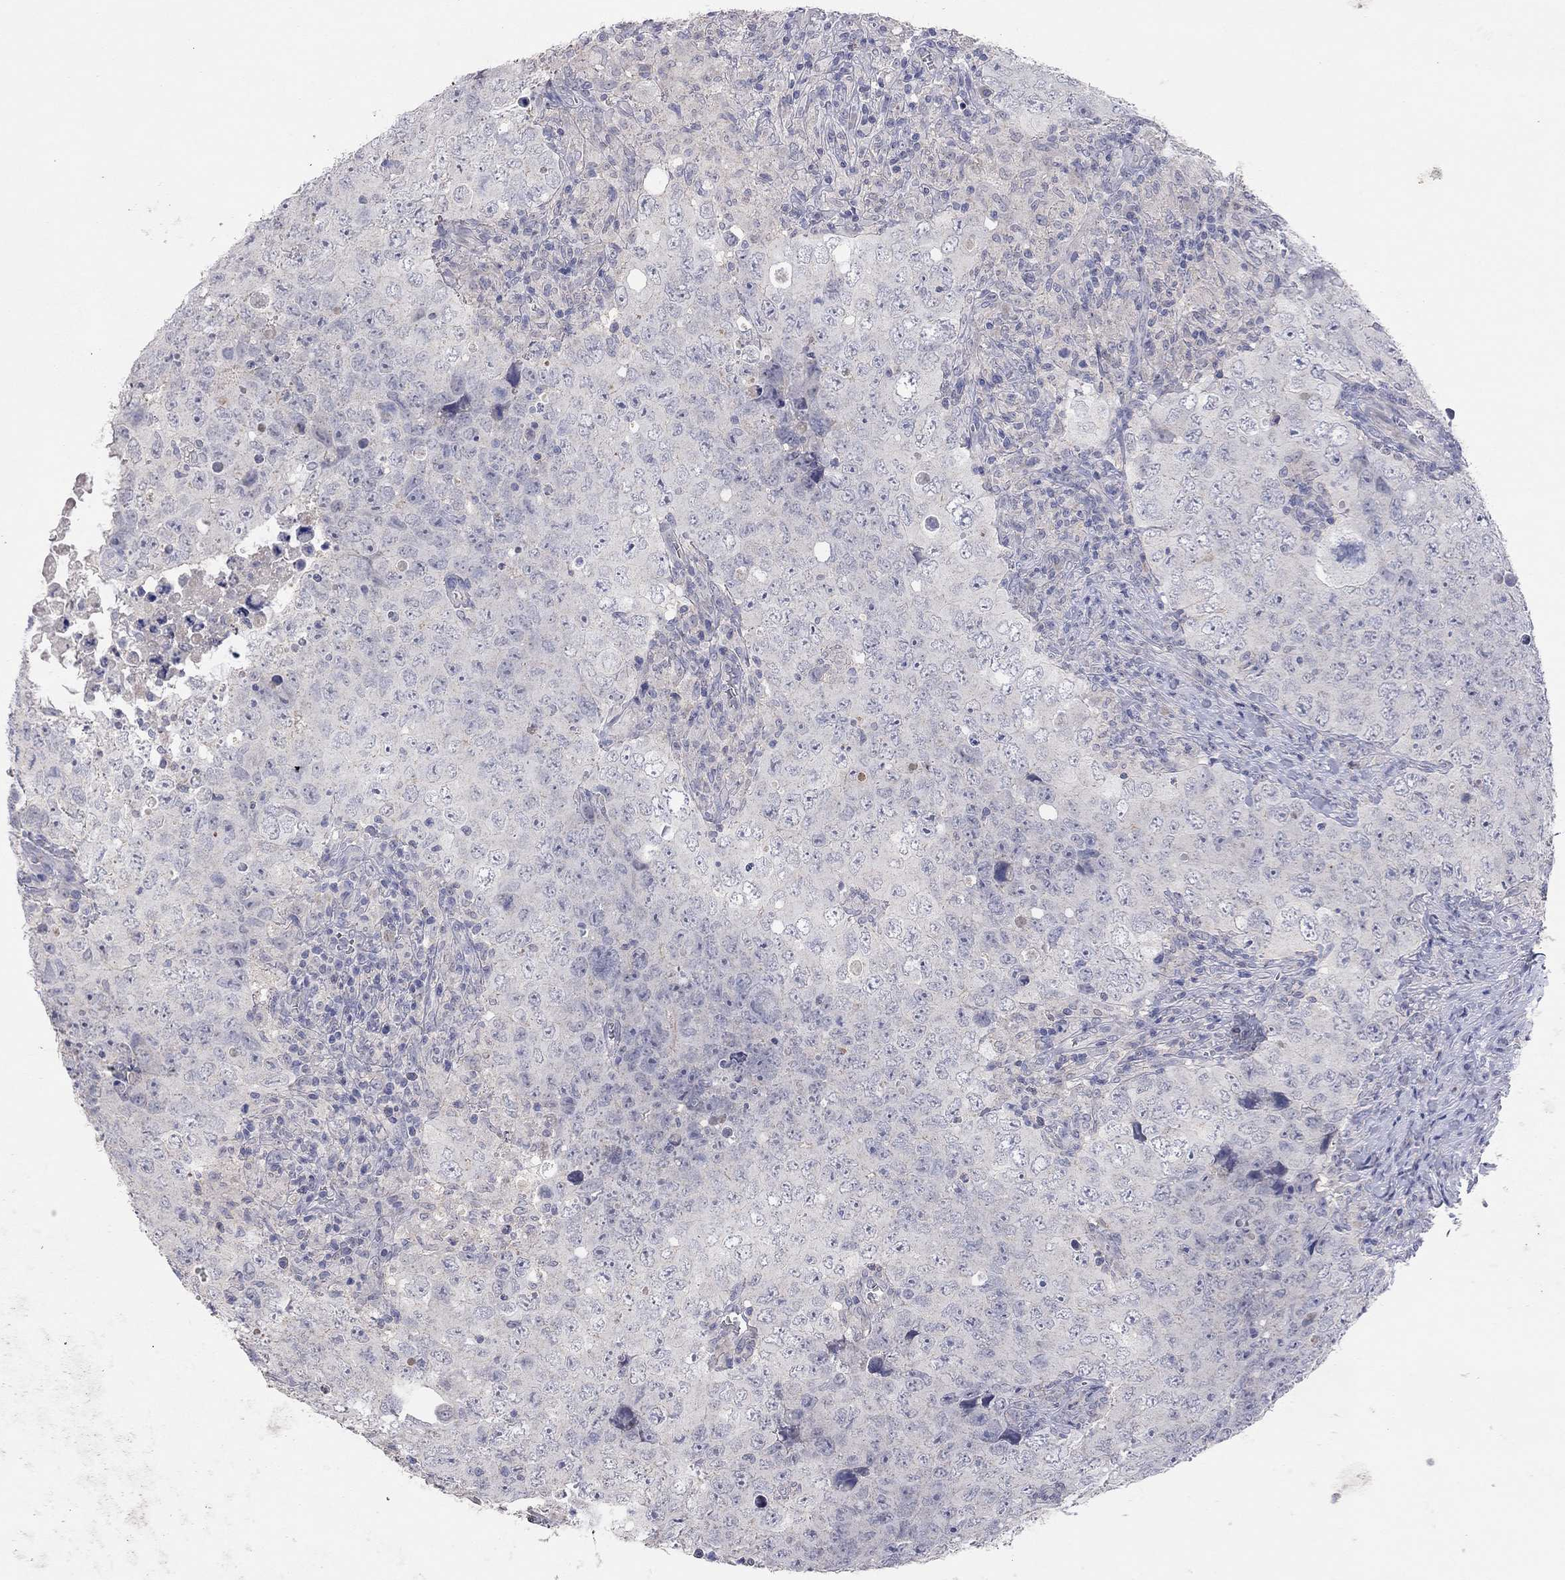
{"staining": {"intensity": "negative", "quantity": "none", "location": "none"}, "tissue": "testis cancer", "cell_type": "Tumor cells", "image_type": "cancer", "snomed": [{"axis": "morphology", "description": "Seminoma, NOS"}, {"axis": "topography", "description": "Testis"}], "caption": "Testis seminoma was stained to show a protein in brown. There is no significant positivity in tumor cells. (Brightfield microscopy of DAB (3,3'-diaminobenzidine) IHC at high magnification).", "gene": "MMP13", "patient": {"sex": "male", "age": 34}}